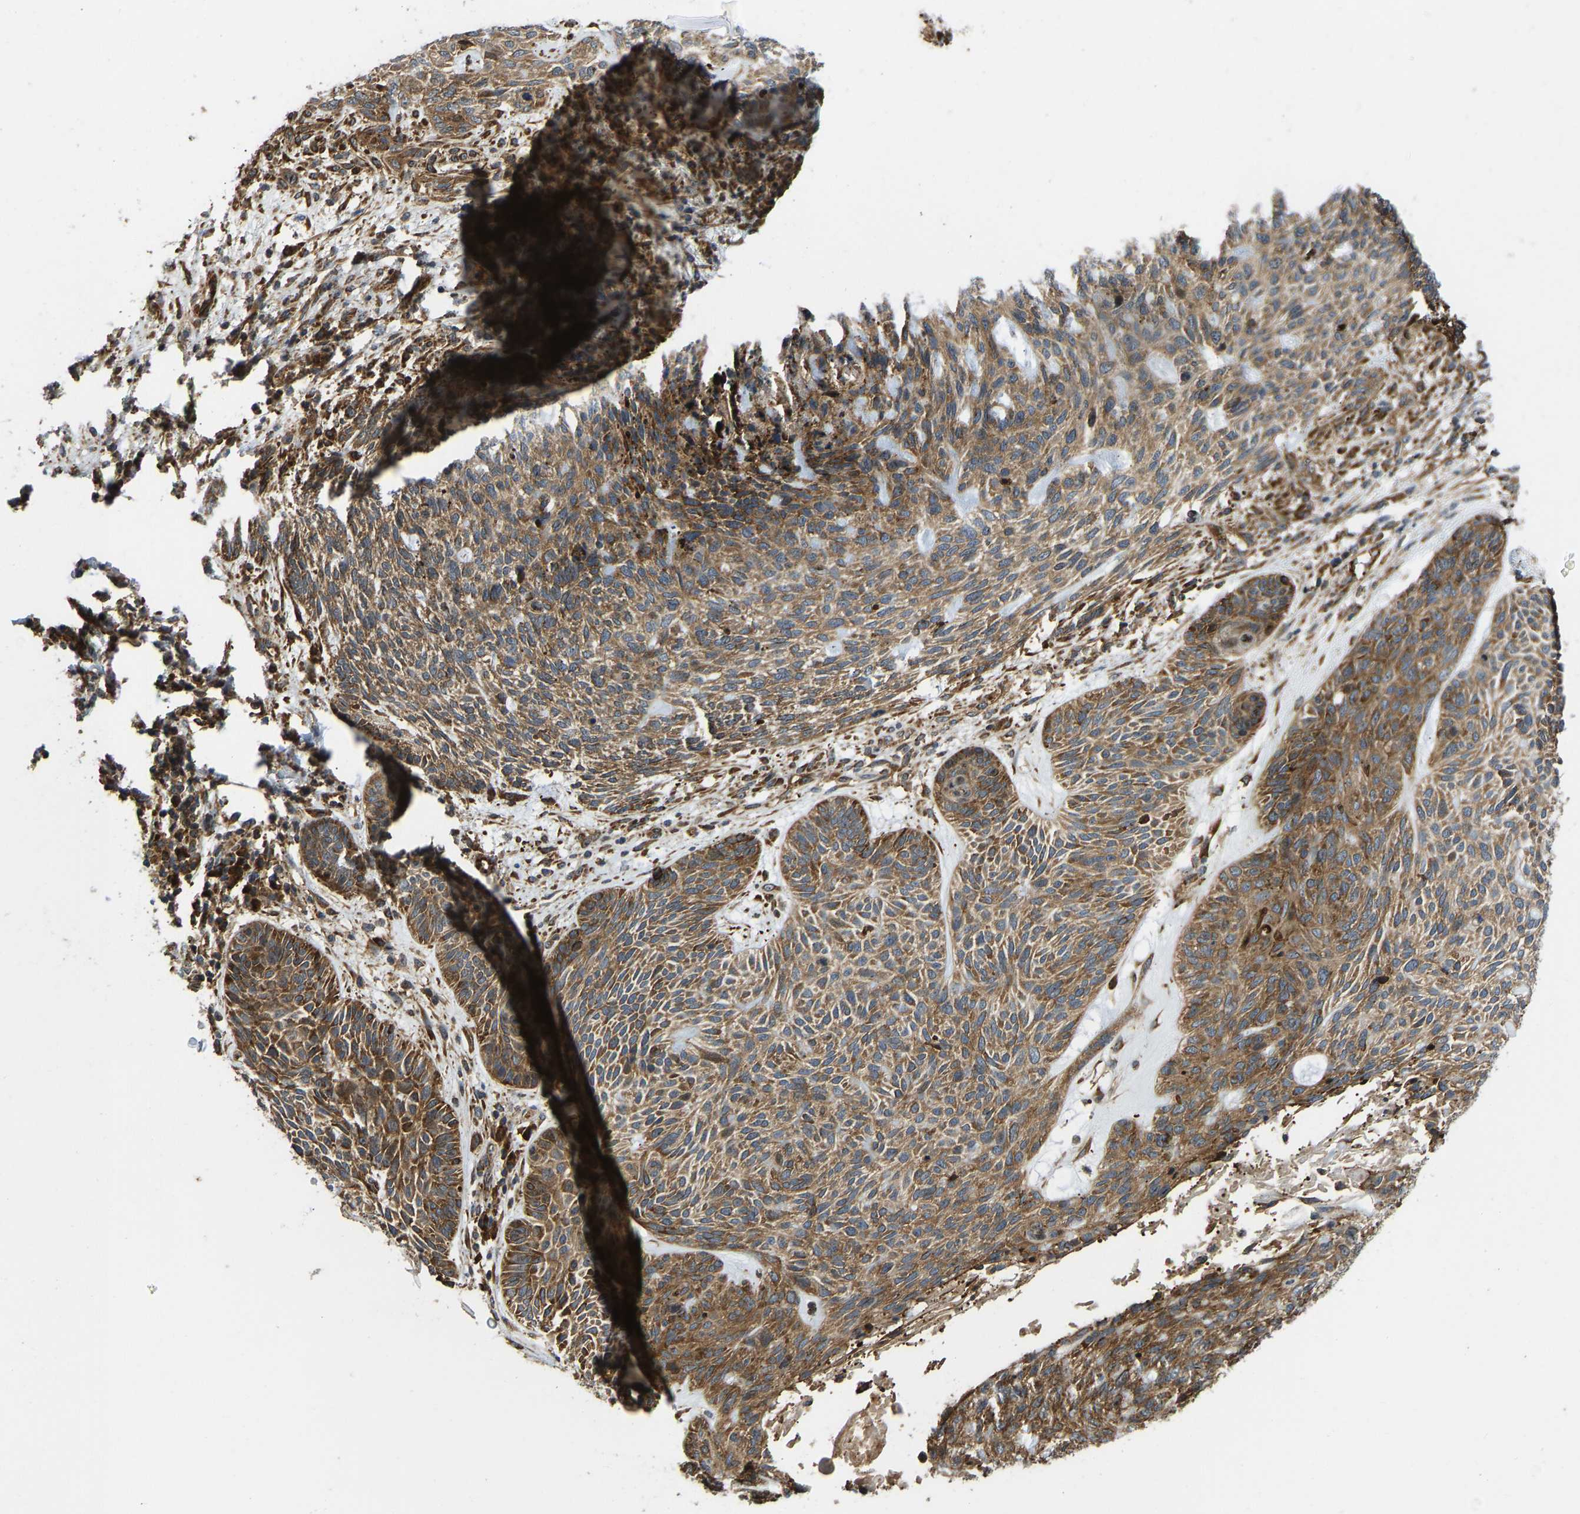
{"staining": {"intensity": "moderate", "quantity": ">75%", "location": "cytoplasmic/membranous"}, "tissue": "skin cancer", "cell_type": "Tumor cells", "image_type": "cancer", "snomed": [{"axis": "morphology", "description": "Basal cell carcinoma"}, {"axis": "topography", "description": "Skin"}], "caption": "Moderate cytoplasmic/membranous staining for a protein is present in about >75% of tumor cells of skin cancer (basal cell carcinoma) using immunohistochemistry.", "gene": "RASGRF2", "patient": {"sex": "male", "age": 55}}